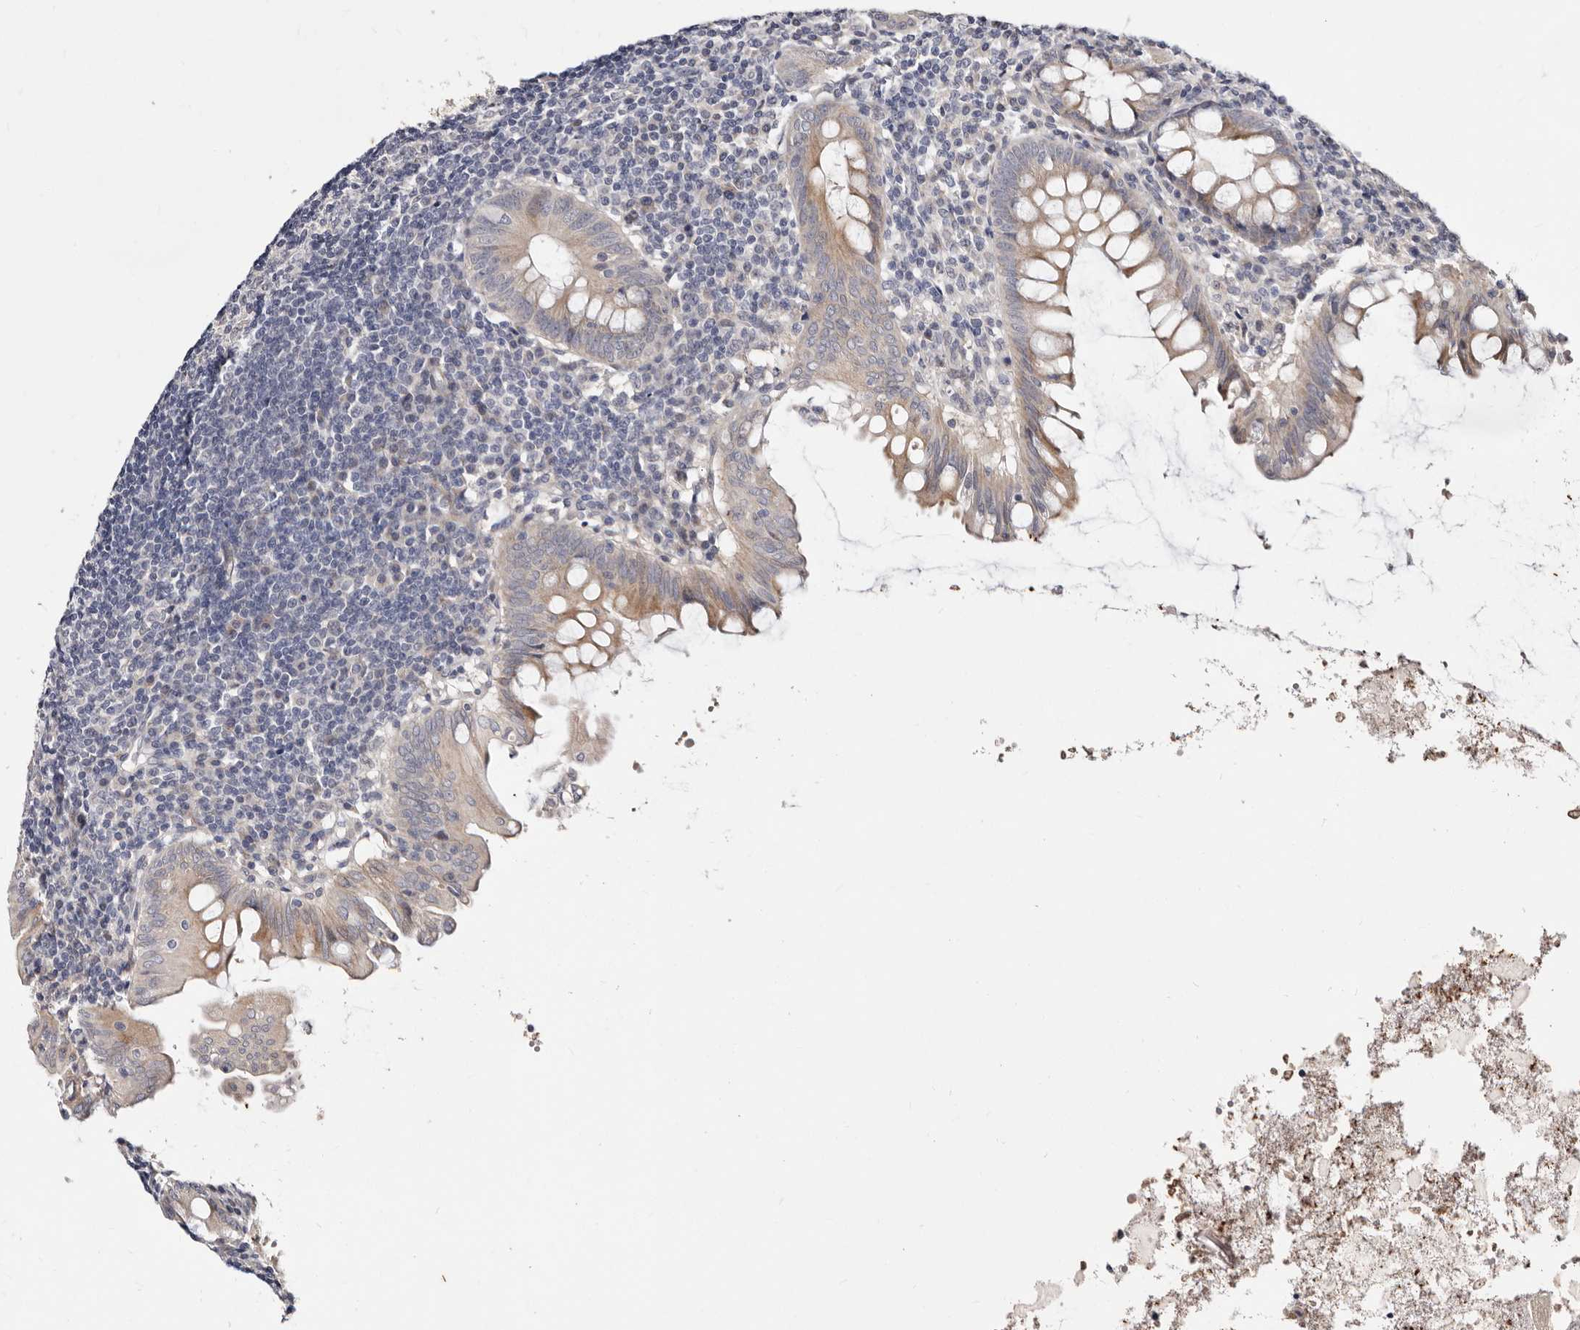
{"staining": {"intensity": "weak", "quantity": ">75%", "location": "cytoplasmic/membranous"}, "tissue": "appendix", "cell_type": "Glandular cells", "image_type": "normal", "snomed": [{"axis": "morphology", "description": "Normal tissue, NOS"}, {"axis": "topography", "description": "Appendix"}], "caption": "Protein expression analysis of normal human appendix reveals weak cytoplasmic/membranous expression in about >75% of glandular cells.", "gene": "KLHL4", "patient": {"sex": "female", "age": 54}}